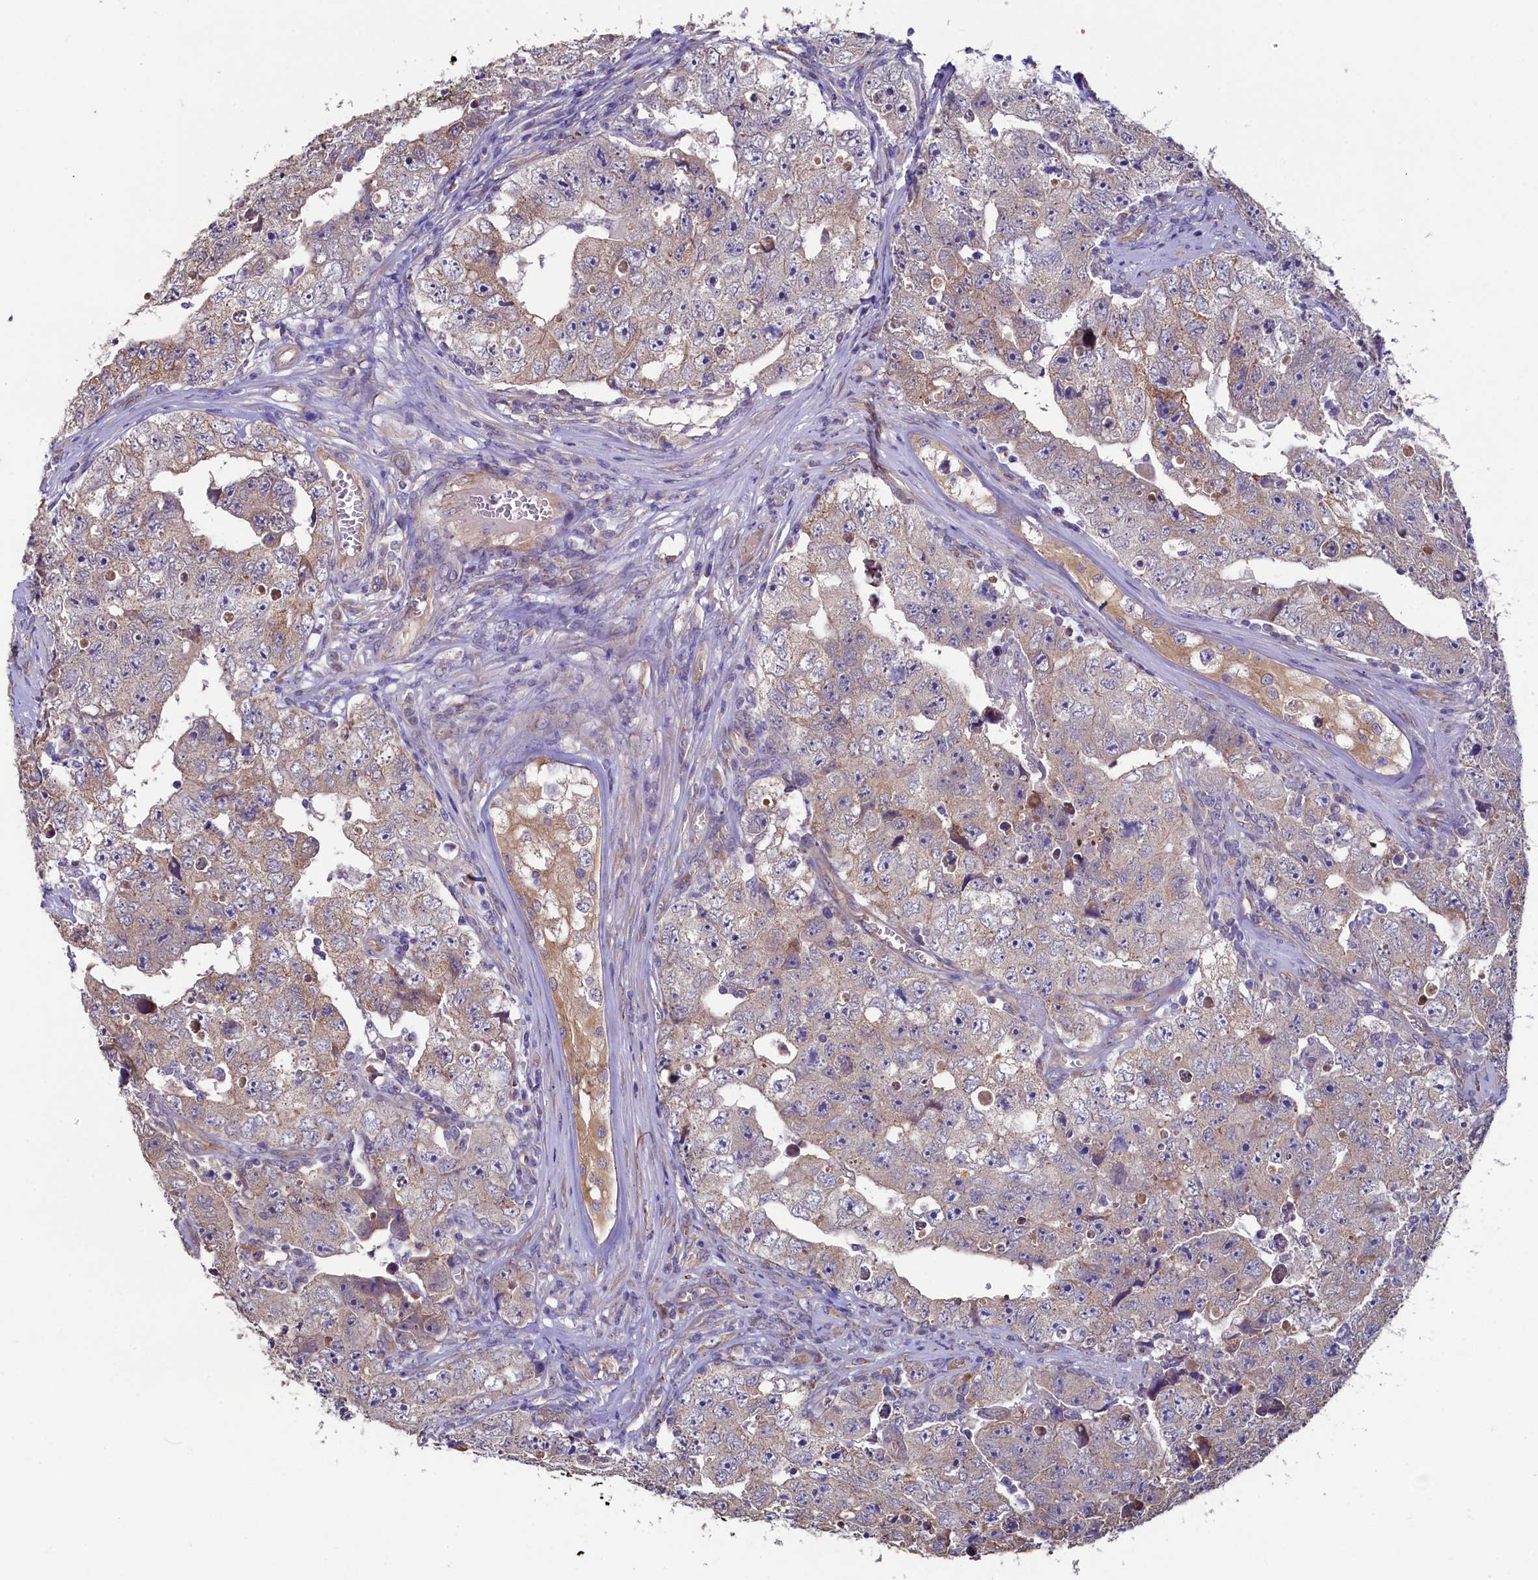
{"staining": {"intensity": "moderate", "quantity": "<25%", "location": "cytoplasmic/membranous"}, "tissue": "testis cancer", "cell_type": "Tumor cells", "image_type": "cancer", "snomed": [{"axis": "morphology", "description": "Carcinoma, Embryonal, NOS"}, {"axis": "topography", "description": "Testis"}], "caption": "Immunohistochemistry (IHC) (DAB) staining of embryonal carcinoma (testis) reveals moderate cytoplasmic/membranous protein expression in approximately <25% of tumor cells.", "gene": "SPATA2L", "patient": {"sex": "male", "age": 17}}